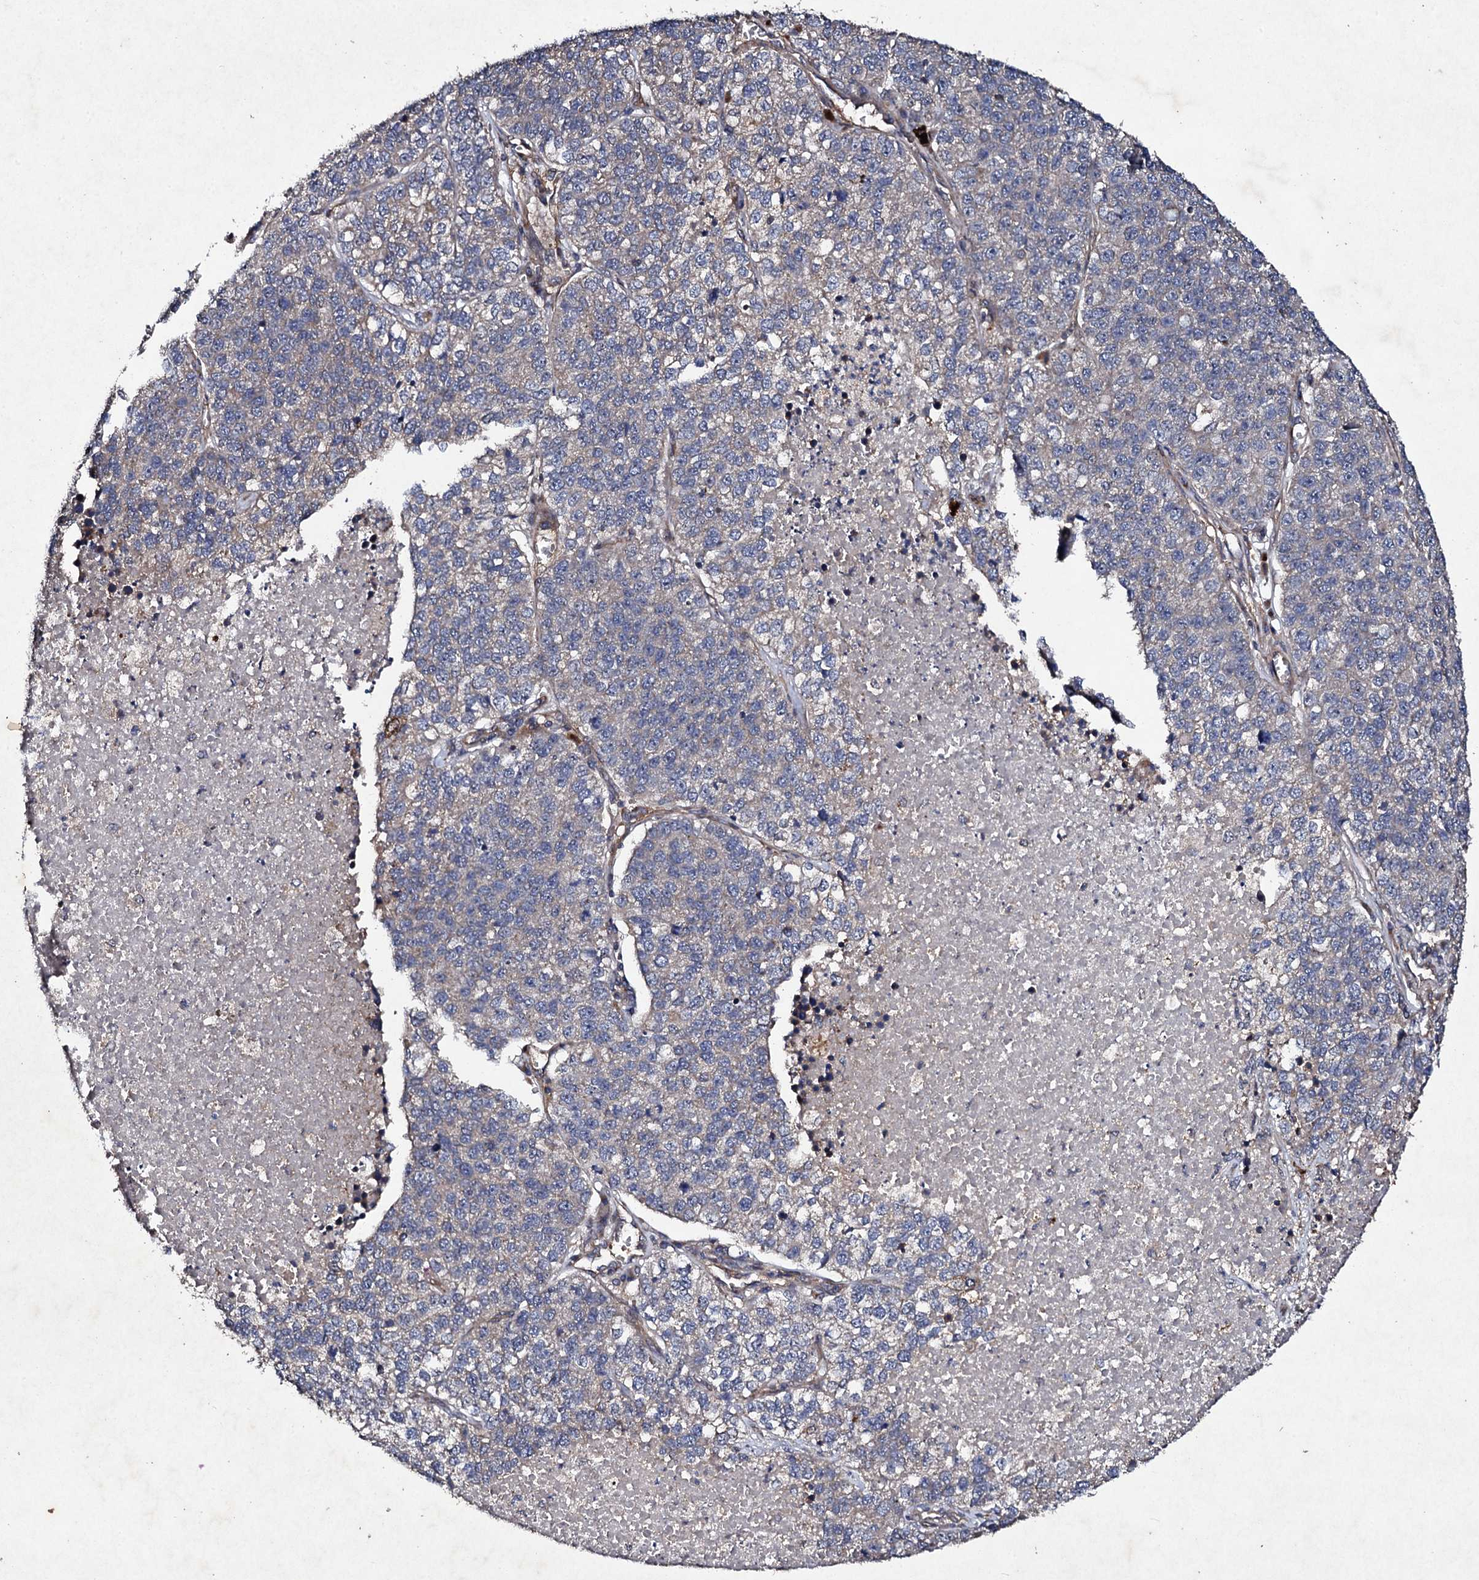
{"staining": {"intensity": "negative", "quantity": "none", "location": "none"}, "tissue": "lung cancer", "cell_type": "Tumor cells", "image_type": "cancer", "snomed": [{"axis": "morphology", "description": "Adenocarcinoma, NOS"}, {"axis": "topography", "description": "Lung"}], "caption": "Tumor cells are negative for protein expression in human lung adenocarcinoma.", "gene": "MOCOS", "patient": {"sex": "male", "age": 49}}